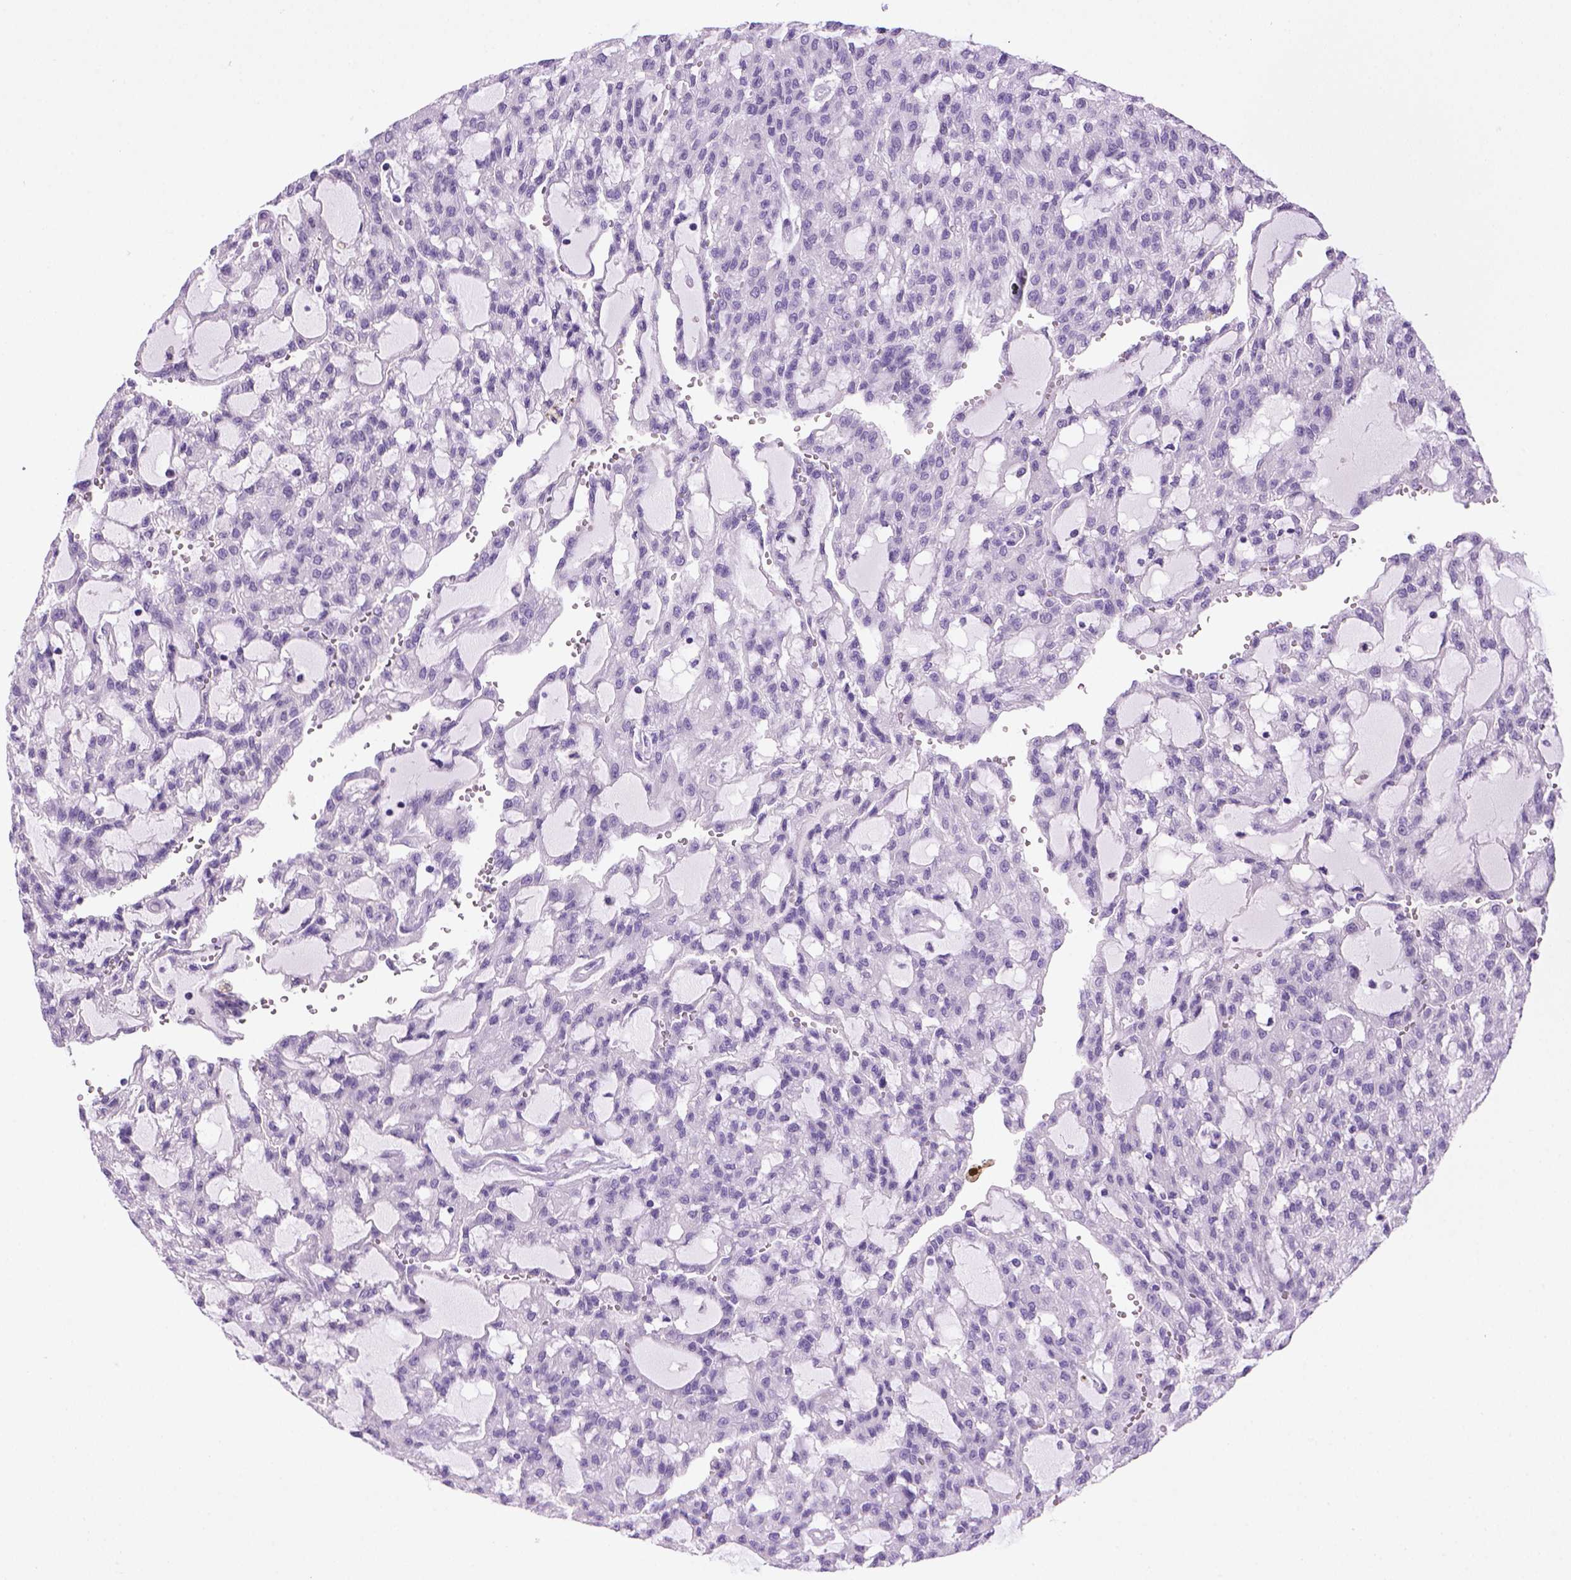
{"staining": {"intensity": "negative", "quantity": "none", "location": "none"}, "tissue": "renal cancer", "cell_type": "Tumor cells", "image_type": "cancer", "snomed": [{"axis": "morphology", "description": "Adenocarcinoma, NOS"}, {"axis": "topography", "description": "Kidney"}], "caption": "IHC micrograph of human adenocarcinoma (renal) stained for a protein (brown), which displays no positivity in tumor cells.", "gene": "SGCG", "patient": {"sex": "male", "age": 63}}